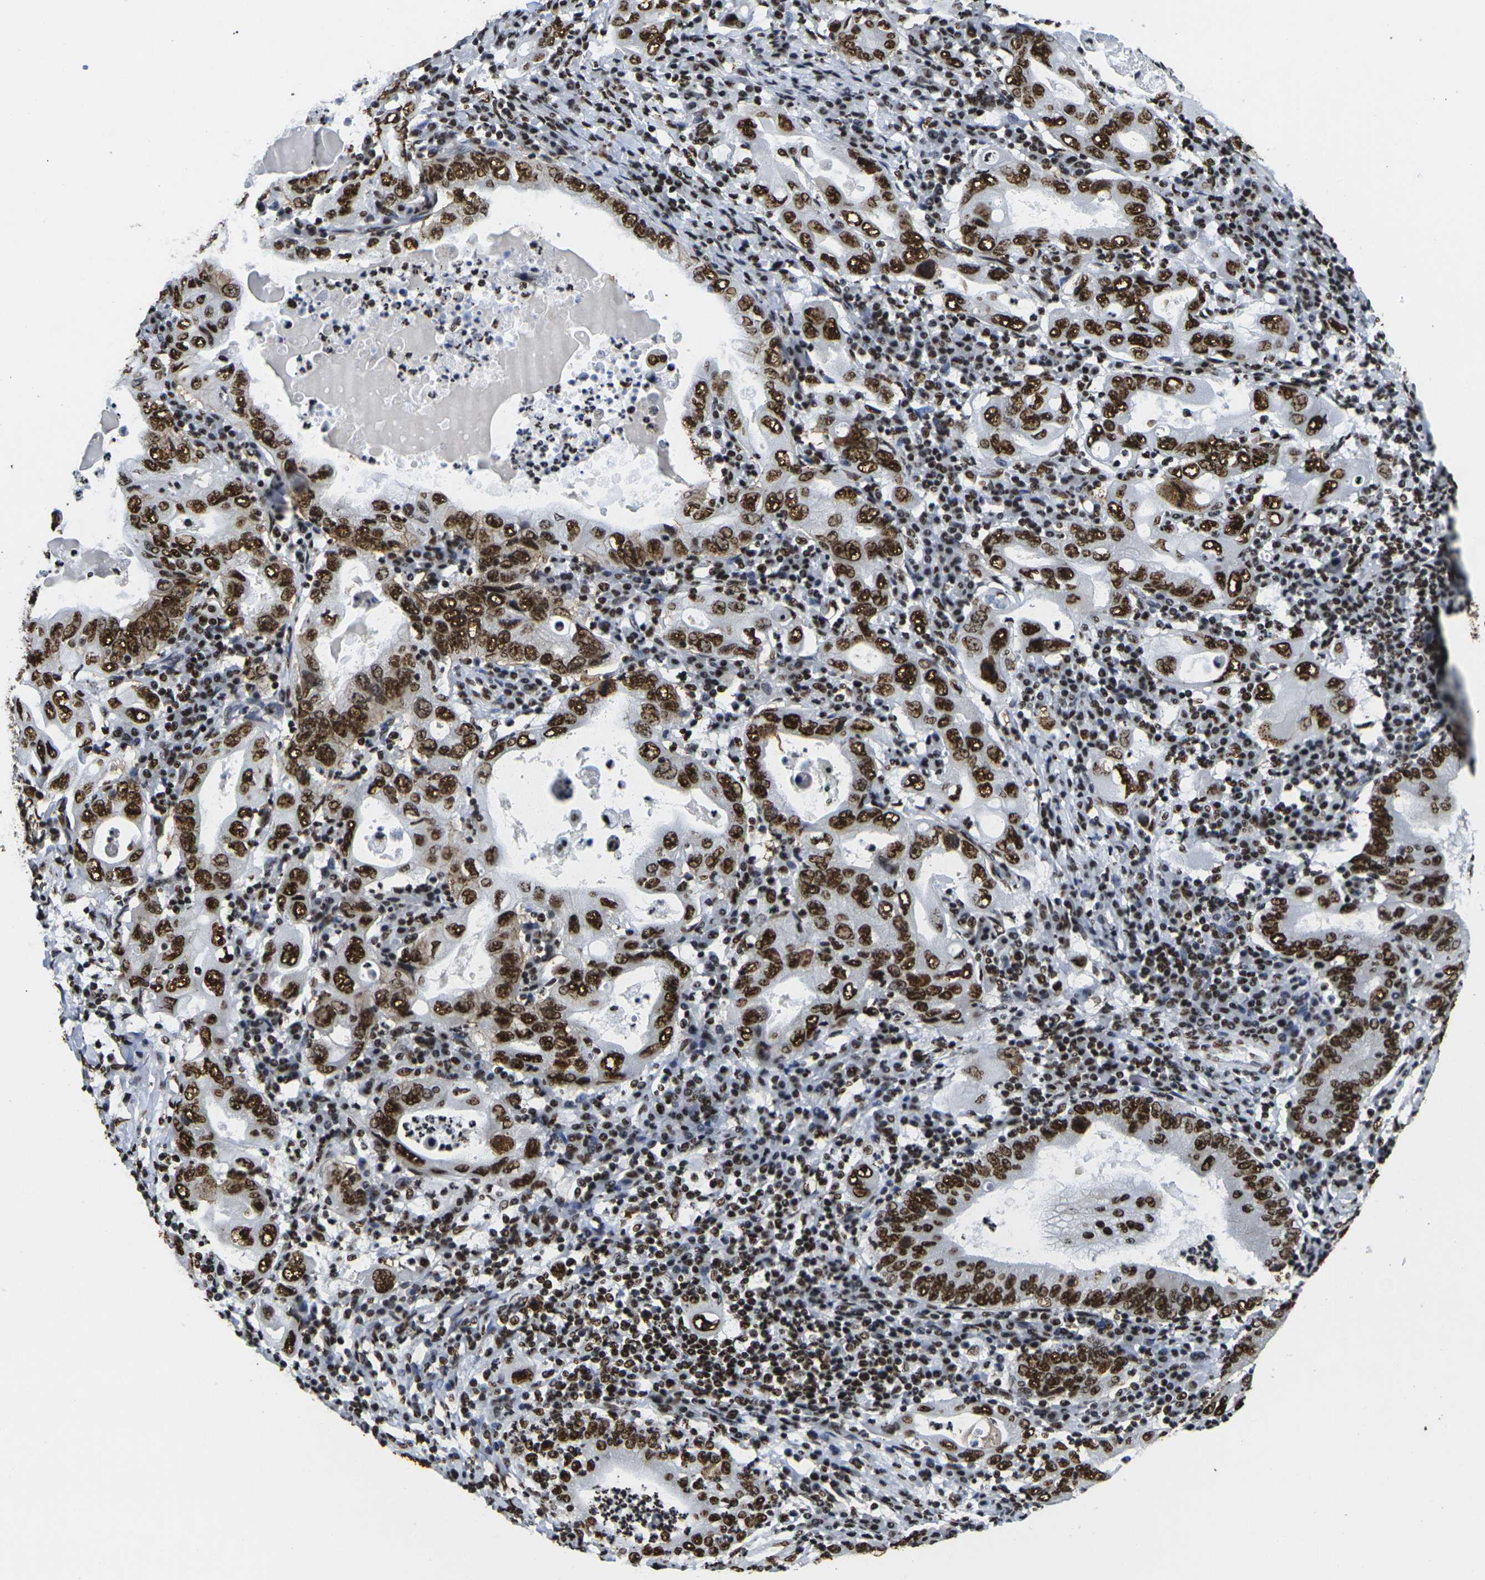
{"staining": {"intensity": "strong", "quantity": ">75%", "location": "nuclear"}, "tissue": "stomach cancer", "cell_type": "Tumor cells", "image_type": "cancer", "snomed": [{"axis": "morphology", "description": "Normal tissue, NOS"}, {"axis": "morphology", "description": "Adenocarcinoma, NOS"}, {"axis": "topography", "description": "Esophagus"}, {"axis": "topography", "description": "Stomach, upper"}, {"axis": "topography", "description": "Peripheral nerve tissue"}], "caption": "IHC (DAB (3,3'-diaminobenzidine)) staining of human stomach cancer shows strong nuclear protein expression in approximately >75% of tumor cells.", "gene": "SMARCC1", "patient": {"sex": "male", "age": 62}}